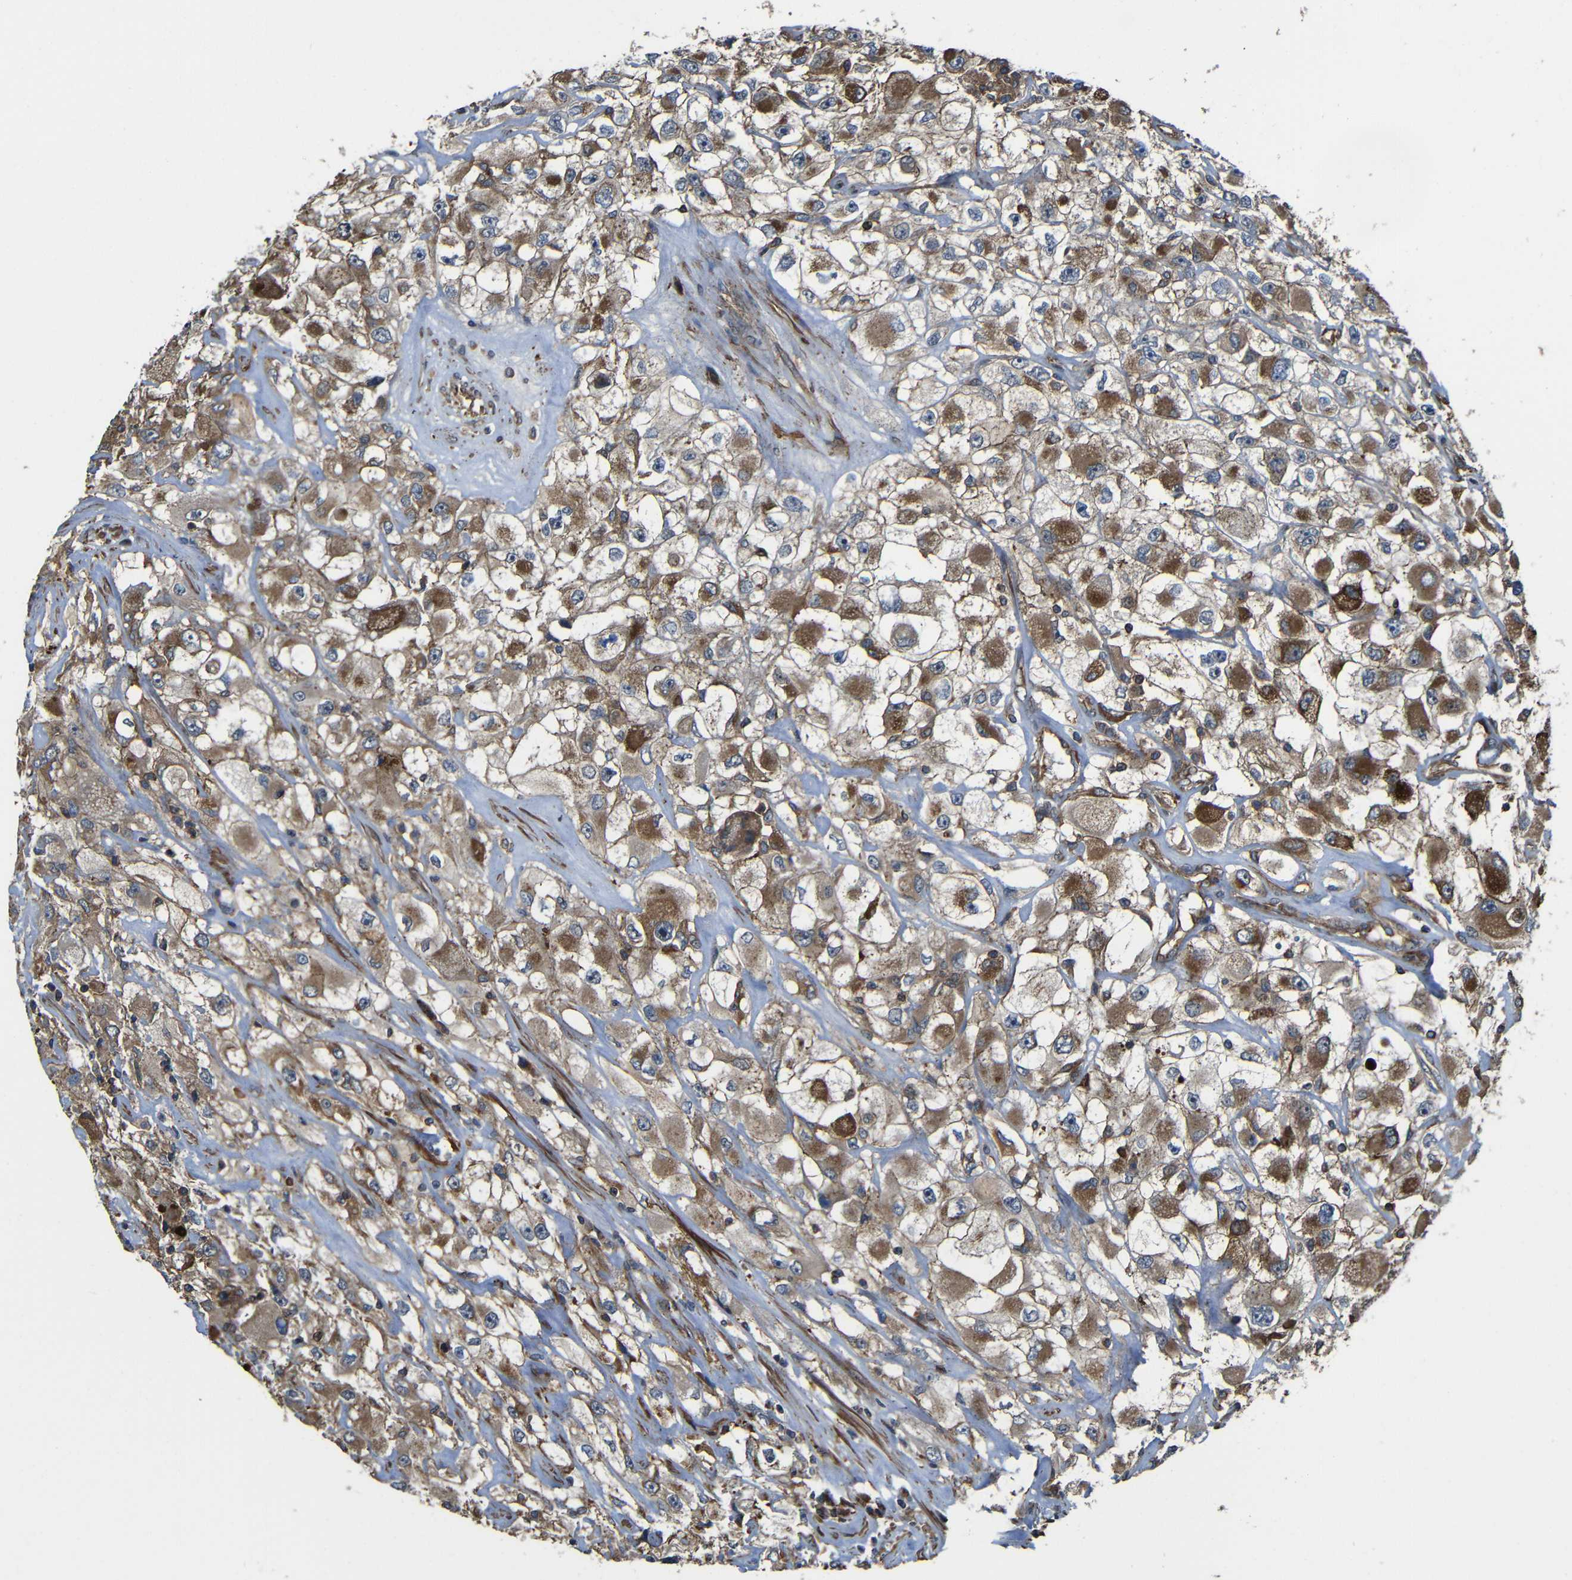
{"staining": {"intensity": "moderate", "quantity": ">75%", "location": "cytoplasmic/membranous"}, "tissue": "renal cancer", "cell_type": "Tumor cells", "image_type": "cancer", "snomed": [{"axis": "morphology", "description": "Adenocarcinoma, NOS"}, {"axis": "topography", "description": "Kidney"}], "caption": "A photomicrograph showing moderate cytoplasmic/membranous expression in approximately >75% of tumor cells in renal cancer, as visualized by brown immunohistochemical staining.", "gene": "PTCH1", "patient": {"sex": "female", "age": 52}}